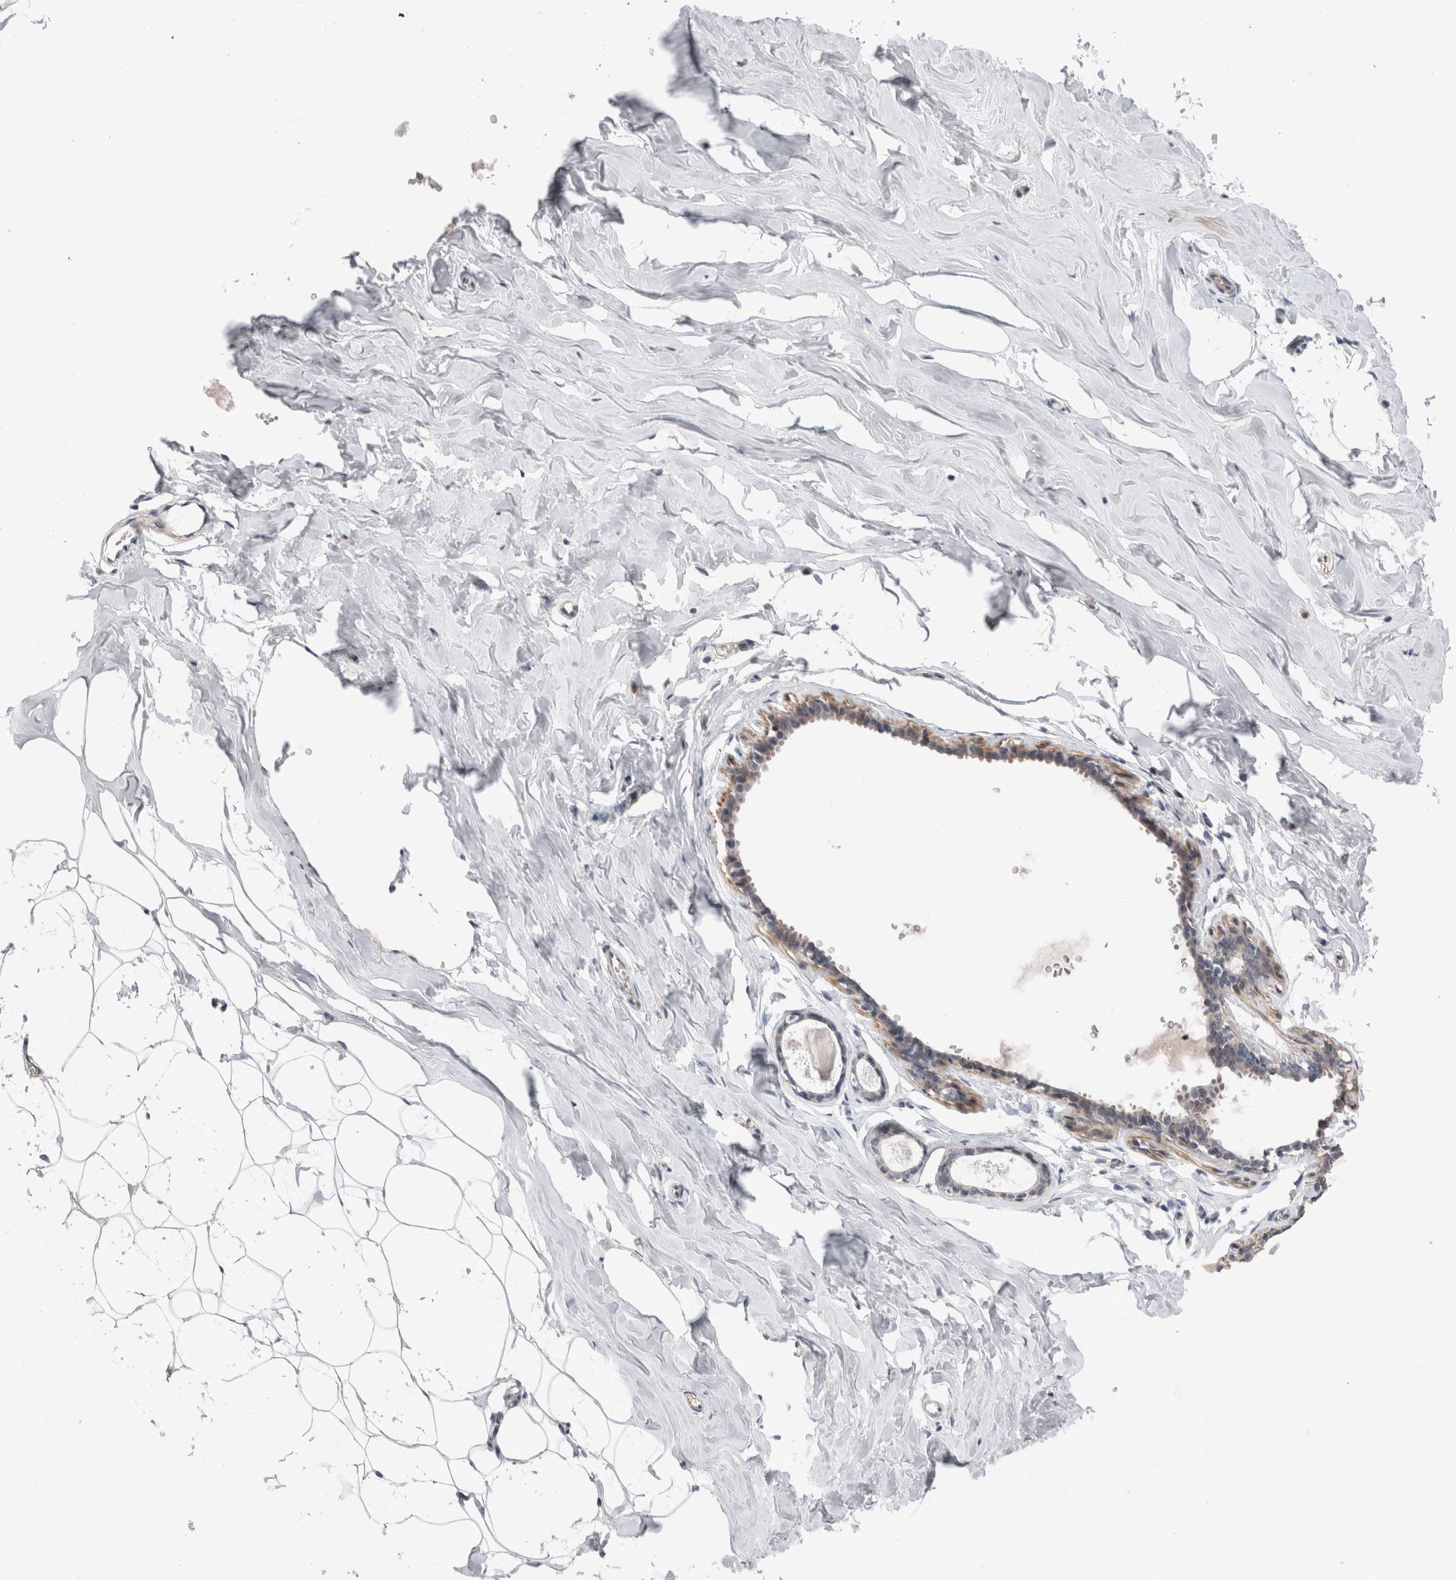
{"staining": {"intensity": "negative", "quantity": "none", "location": "none"}, "tissue": "adipose tissue", "cell_type": "Adipocytes", "image_type": "normal", "snomed": [{"axis": "morphology", "description": "Normal tissue, NOS"}, {"axis": "morphology", "description": "Fibrosis, NOS"}, {"axis": "topography", "description": "Breast"}, {"axis": "topography", "description": "Adipose tissue"}], "caption": "The histopathology image demonstrates no staining of adipocytes in benign adipose tissue.", "gene": "CRYBG1", "patient": {"sex": "female", "age": 39}}